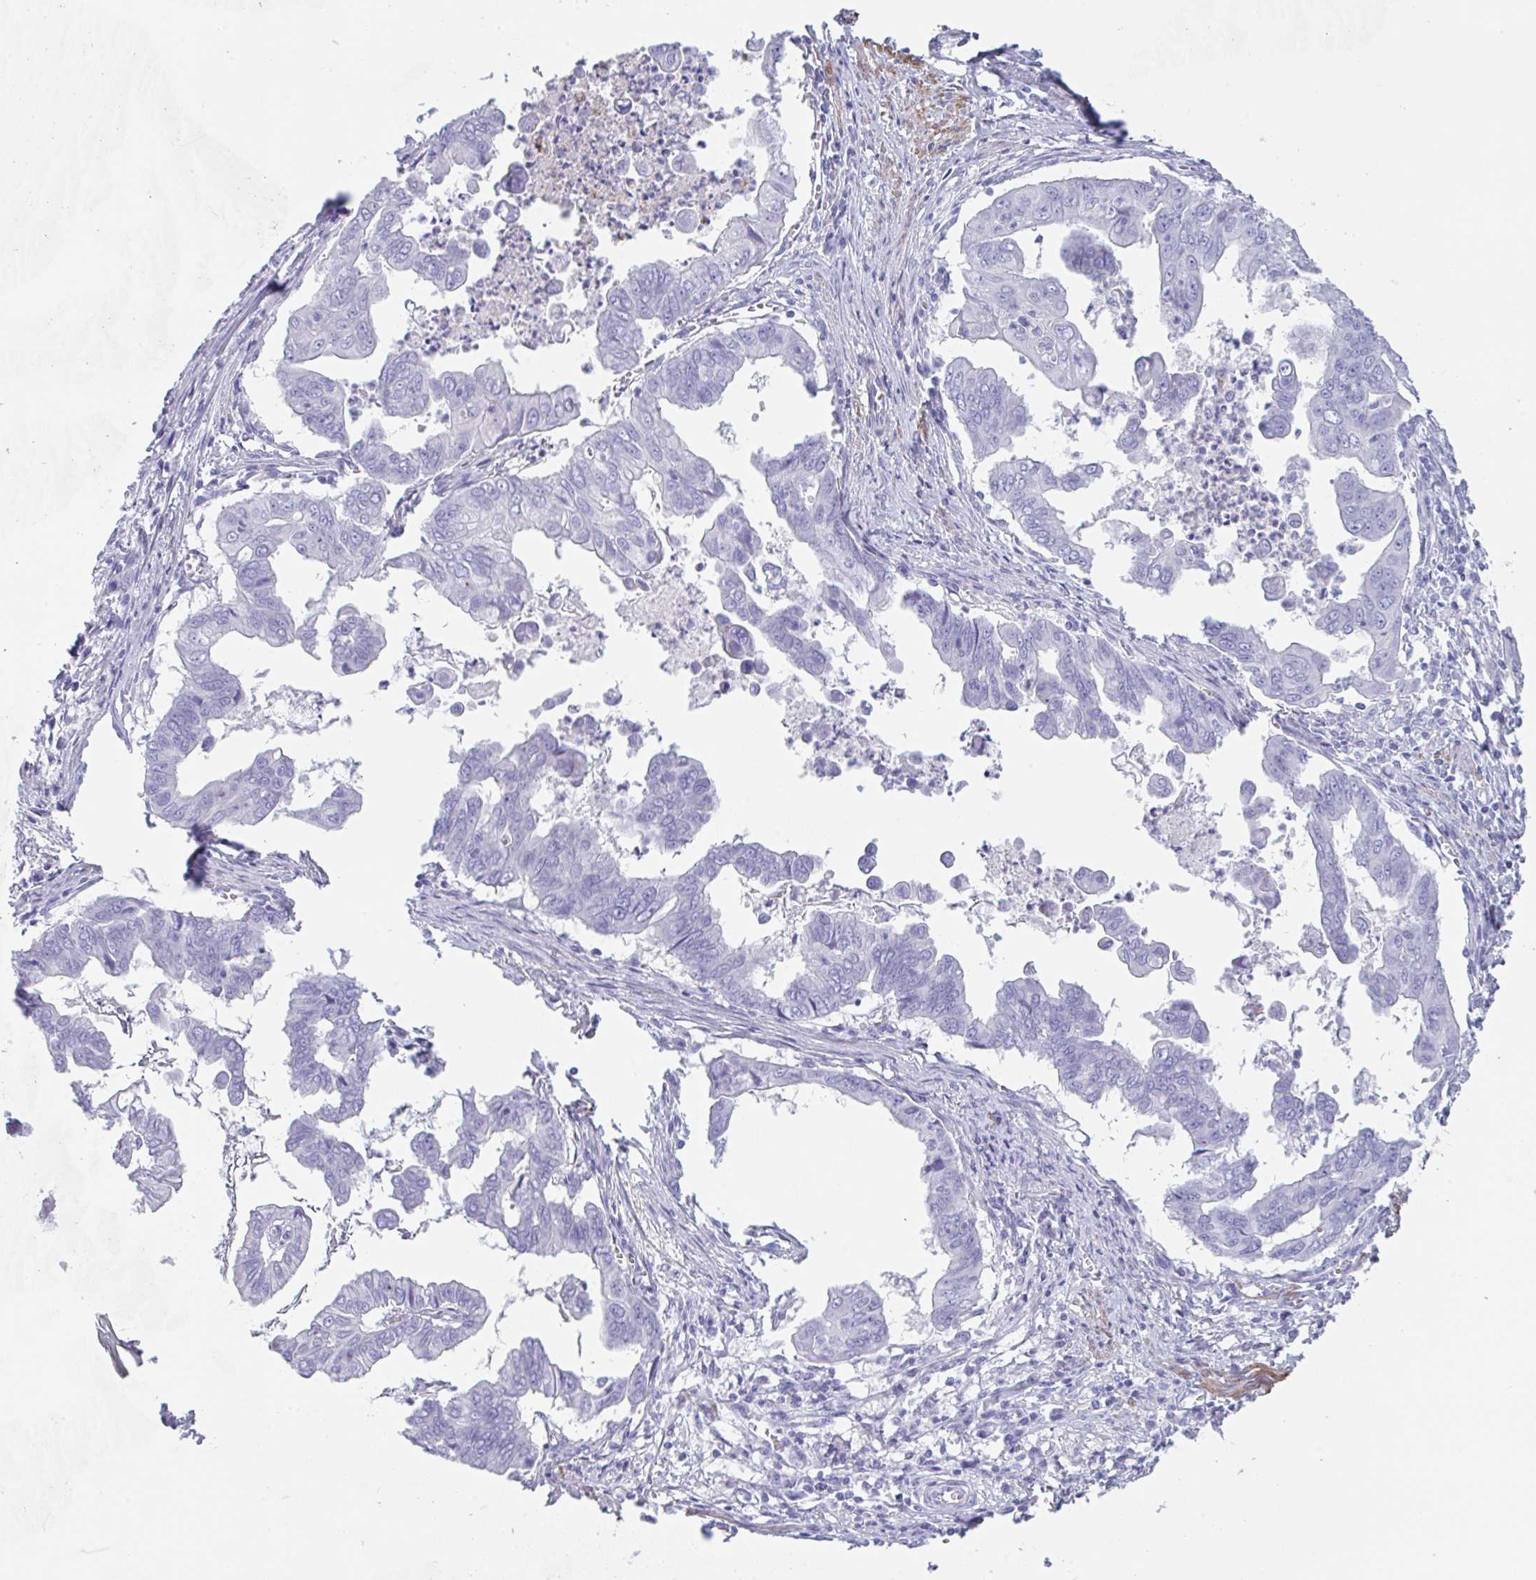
{"staining": {"intensity": "negative", "quantity": "none", "location": "none"}, "tissue": "stomach cancer", "cell_type": "Tumor cells", "image_type": "cancer", "snomed": [{"axis": "morphology", "description": "Adenocarcinoma, NOS"}, {"axis": "topography", "description": "Stomach, upper"}], "caption": "The micrograph shows no staining of tumor cells in stomach adenocarcinoma.", "gene": "TAS2R41", "patient": {"sex": "male", "age": 80}}